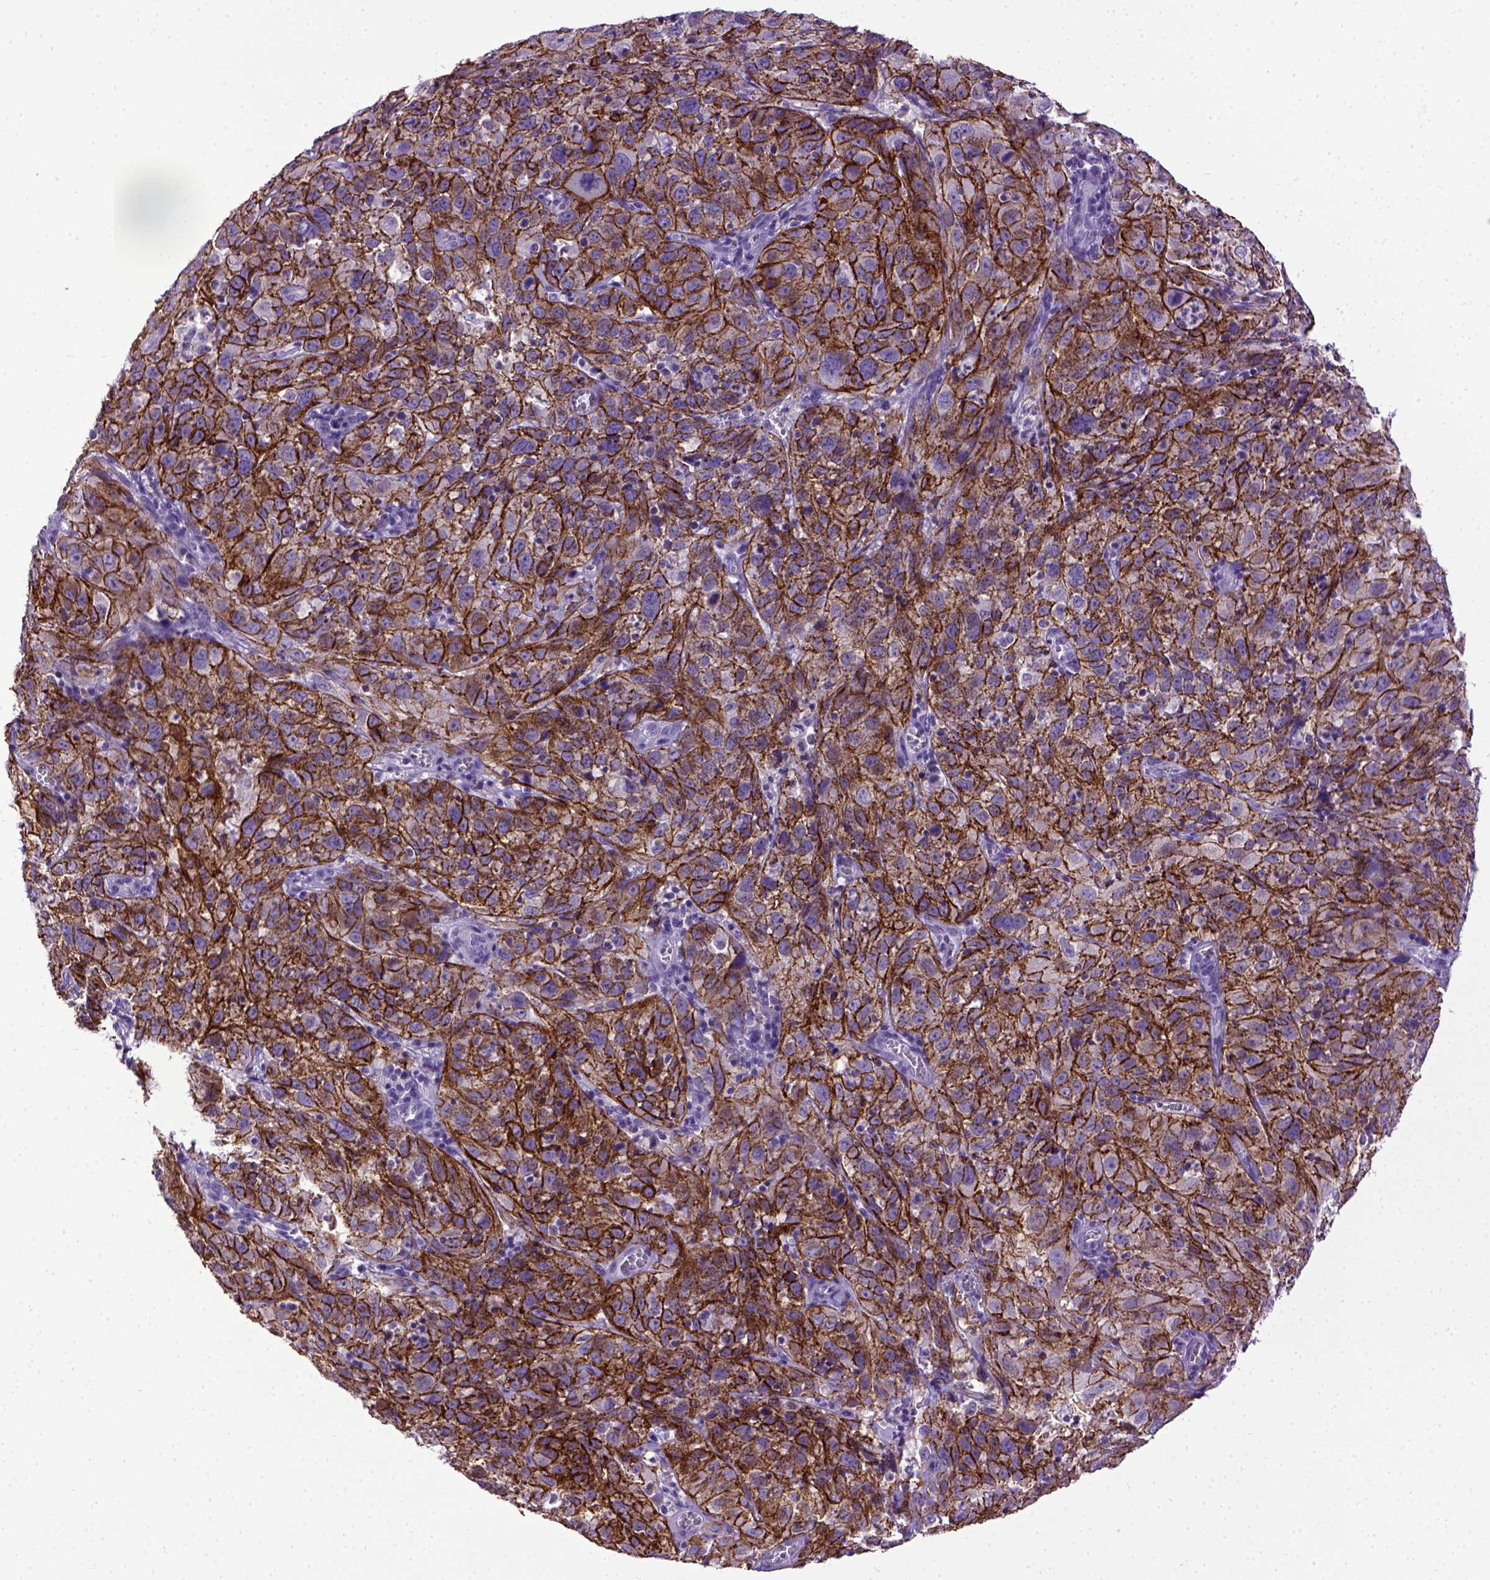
{"staining": {"intensity": "strong", "quantity": ">75%", "location": "cytoplasmic/membranous"}, "tissue": "cervical cancer", "cell_type": "Tumor cells", "image_type": "cancer", "snomed": [{"axis": "morphology", "description": "Squamous cell carcinoma, NOS"}, {"axis": "topography", "description": "Cervix"}], "caption": "Approximately >75% of tumor cells in human cervical squamous cell carcinoma show strong cytoplasmic/membranous protein positivity as visualized by brown immunohistochemical staining.", "gene": "CDH1", "patient": {"sex": "female", "age": 32}}